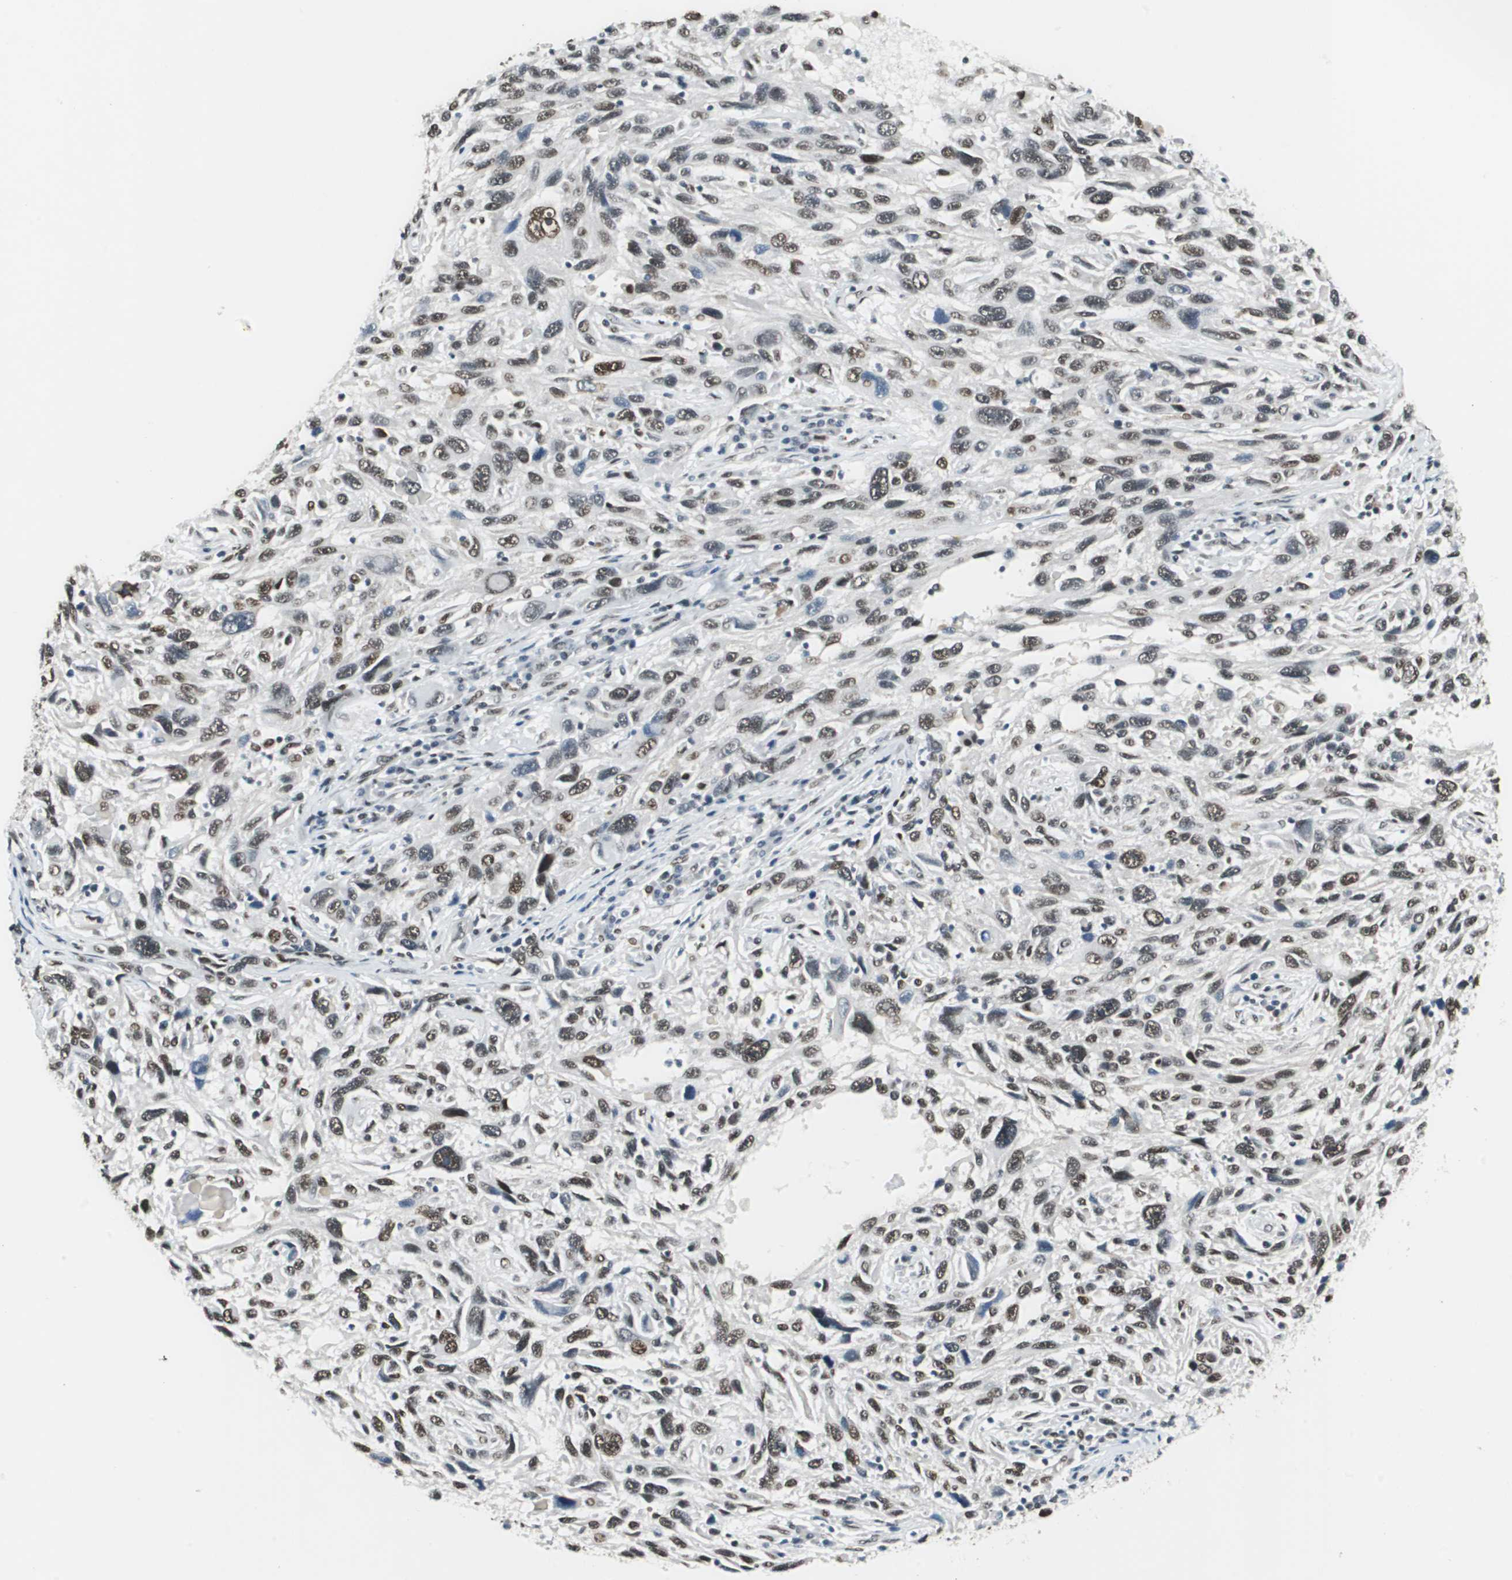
{"staining": {"intensity": "moderate", "quantity": ">75%", "location": "nuclear"}, "tissue": "melanoma", "cell_type": "Tumor cells", "image_type": "cancer", "snomed": [{"axis": "morphology", "description": "Malignant melanoma, NOS"}, {"axis": "topography", "description": "Skin"}], "caption": "A brown stain shows moderate nuclear expression of a protein in malignant melanoma tumor cells.", "gene": "ZBTB17", "patient": {"sex": "male", "age": 53}}